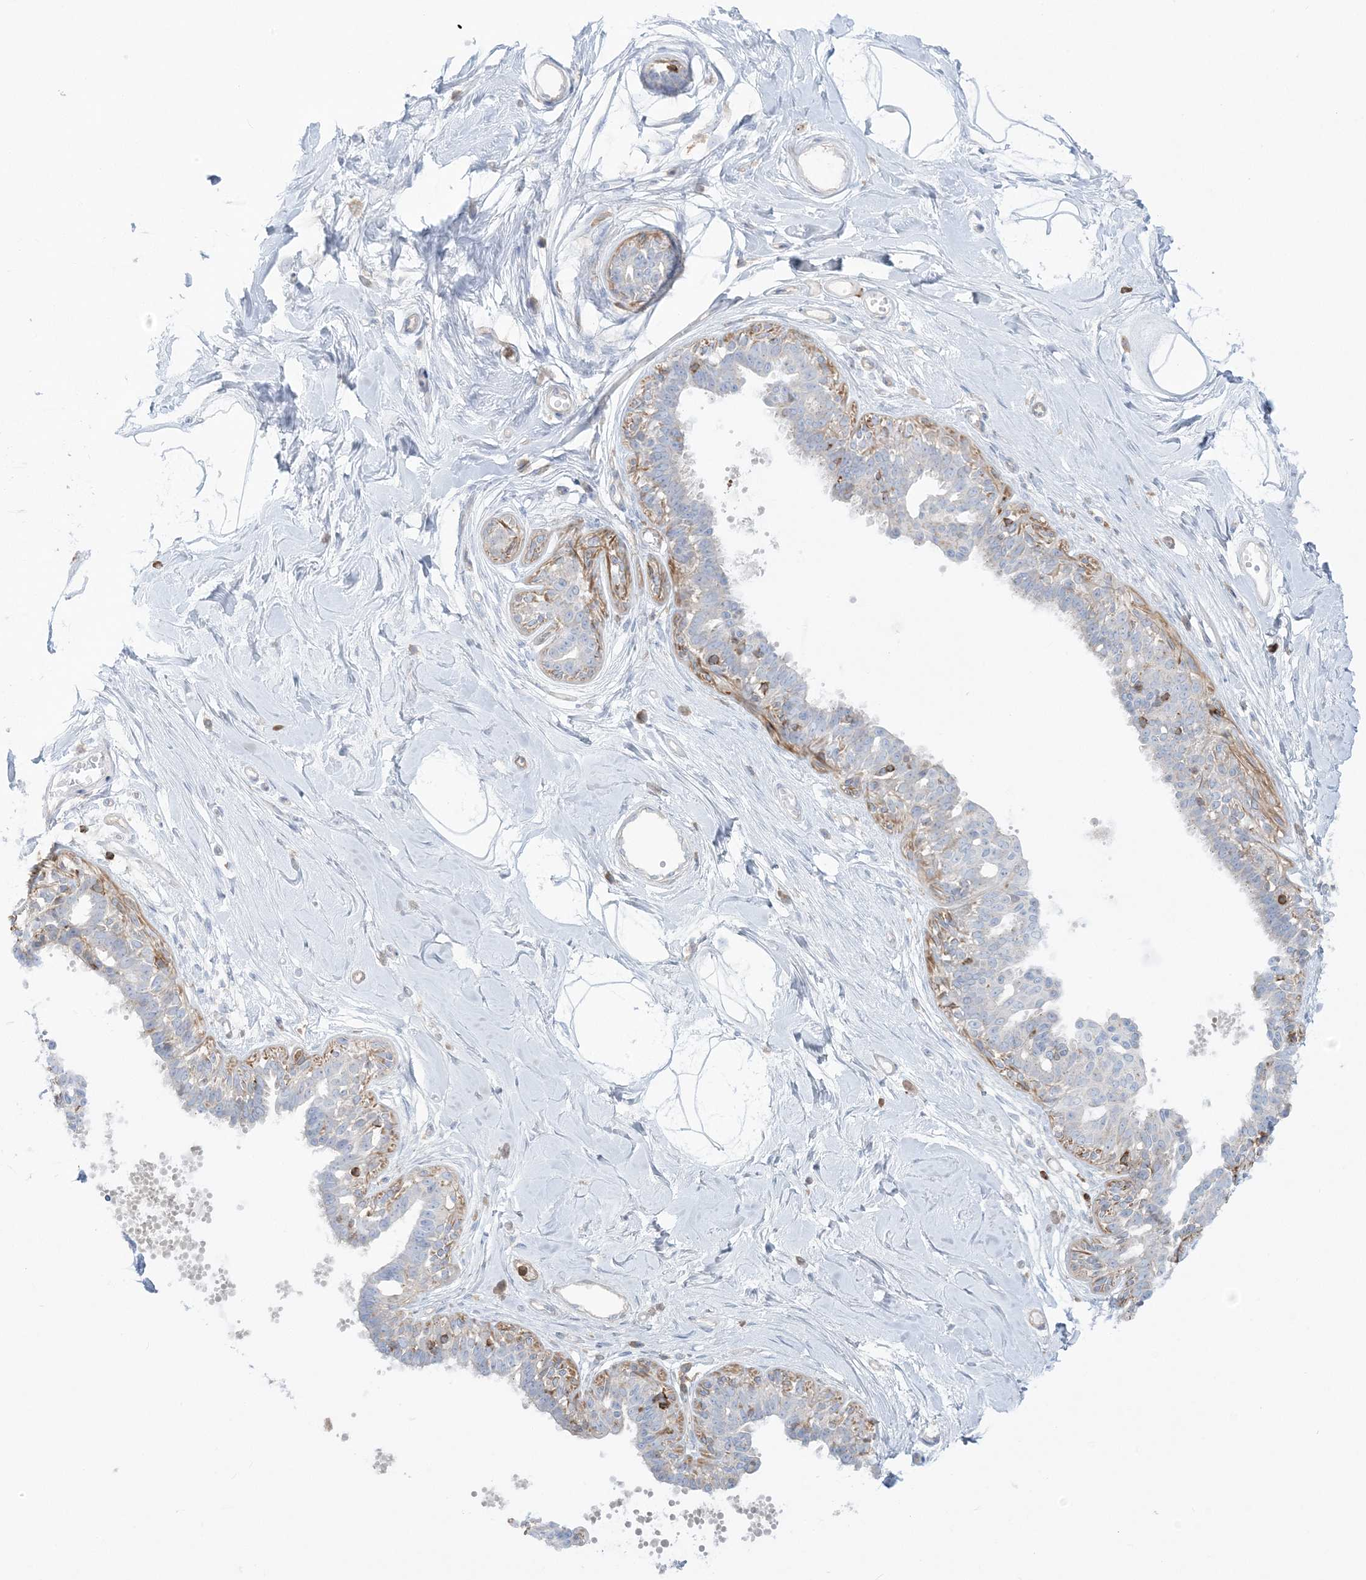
{"staining": {"intensity": "negative", "quantity": "none", "location": "none"}, "tissue": "breast", "cell_type": "Adipocytes", "image_type": "normal", "snomed": [{"axis": "morphology", "description": "Normal tissue, NOS"}, {"axis": "topography", "description": "Breast"}], "caption": "Unremarkable breast was stained to show a protein in brown. There is no significant staining in adipocytes. (Immunohistochemistry, brightfield microscopy, high magnification).", "gene": "ARHGAP30", "patient": {"sex": "female", "age": 45}}